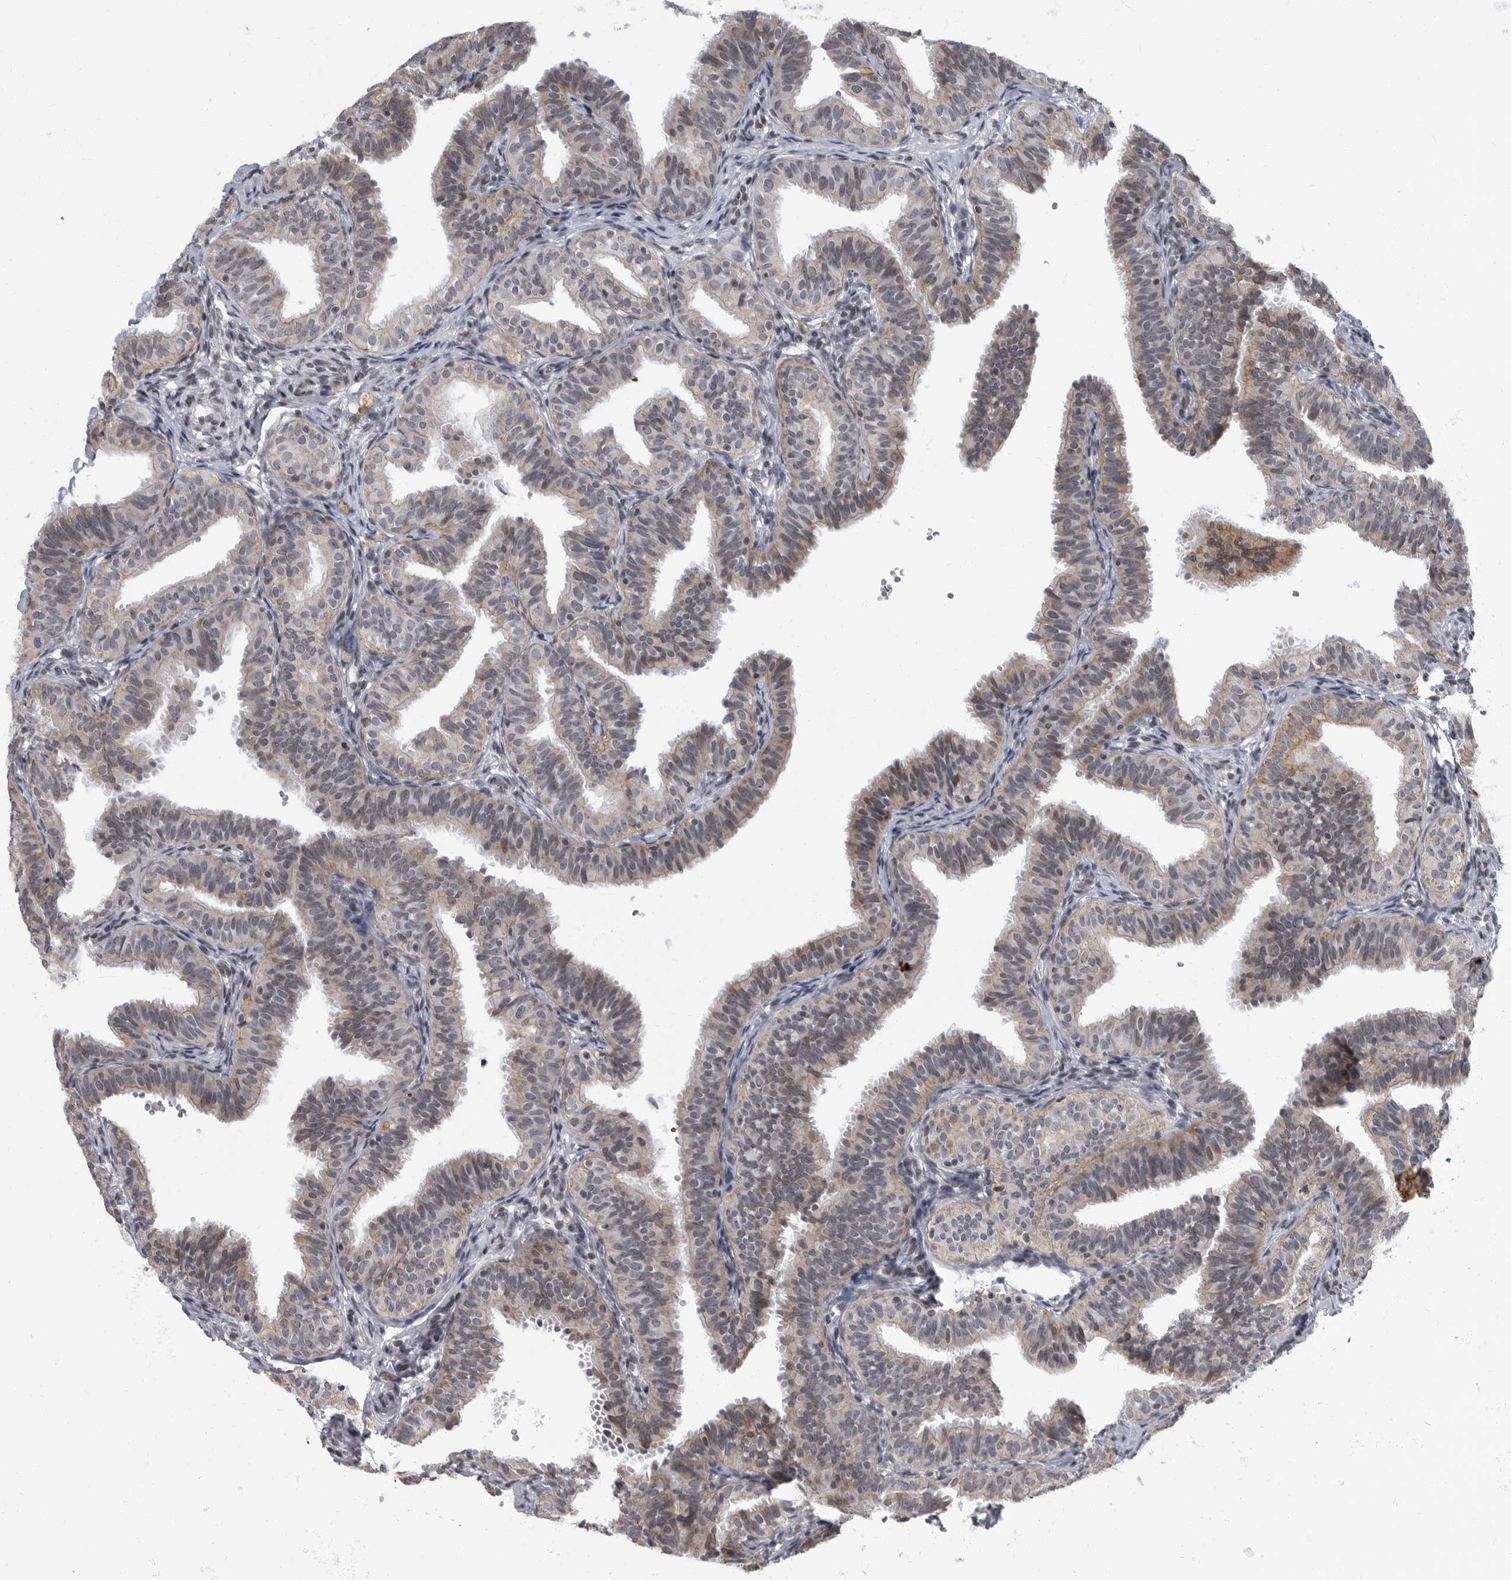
{"staining": {"intensity": "moderate", "quantity": "25%-75%", "location": "cytoplasmic/membranous"}, "tissue": "fallopian tube", "cell_type": "Glandular cells", "image_type": "normal", "snomed": [{"axis": "morphology", "description": "Normal tissue, NOS"}, {"axis": "topography", "description": "Fallopian tube"}], "caption": "A high-resolution histopathology image shows immunohistochemistry staining of unremarkable fallopian tube, which reveals moderate cytoplasmic/membranous expression in approximately 25%-75% of glandular cells.", "gene": "EVI5", "patient": {"sex": "female", "age": 35}}